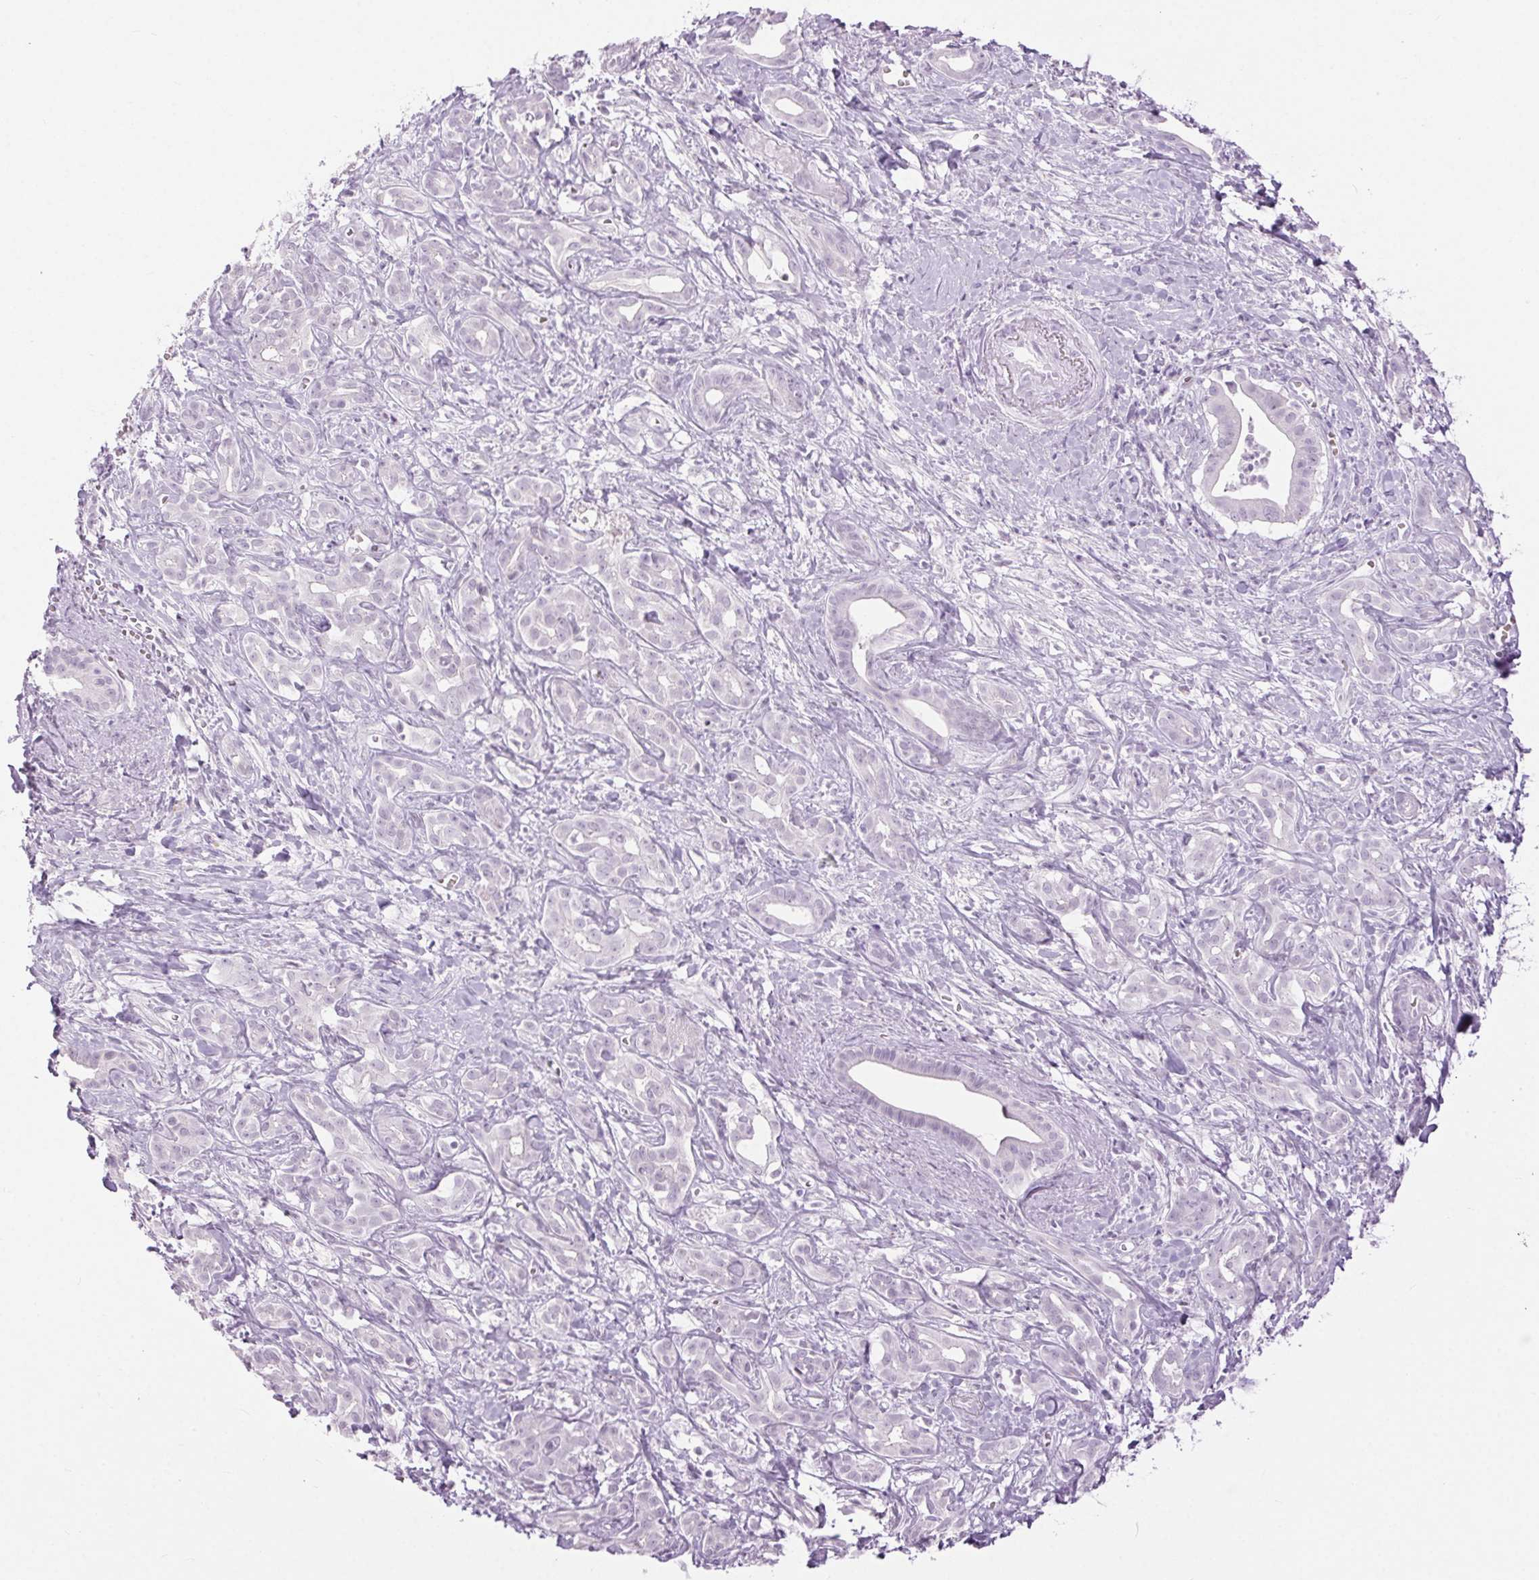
{"staining": {"intensity": "negative", "quantity": "none", "location": "none"}, "tissue": "pancreatic cancer", "cell_type": "Tumor cells", "image_type": "cancer", "snomed": [{"axis": "morphology", "description": "Adenocarcinoma, NOS"}, {"axis": "topography", "description": "Pancreas"}], "caption": "DAB (3,3'-diaminobenzidine) immunohistochemical staining of pancreatic cancer (adenocarcinoma) exhibits no significant expression in tumor cells.", "gene": "BEND2", "patient": {"sex": "male", "age": 61}}